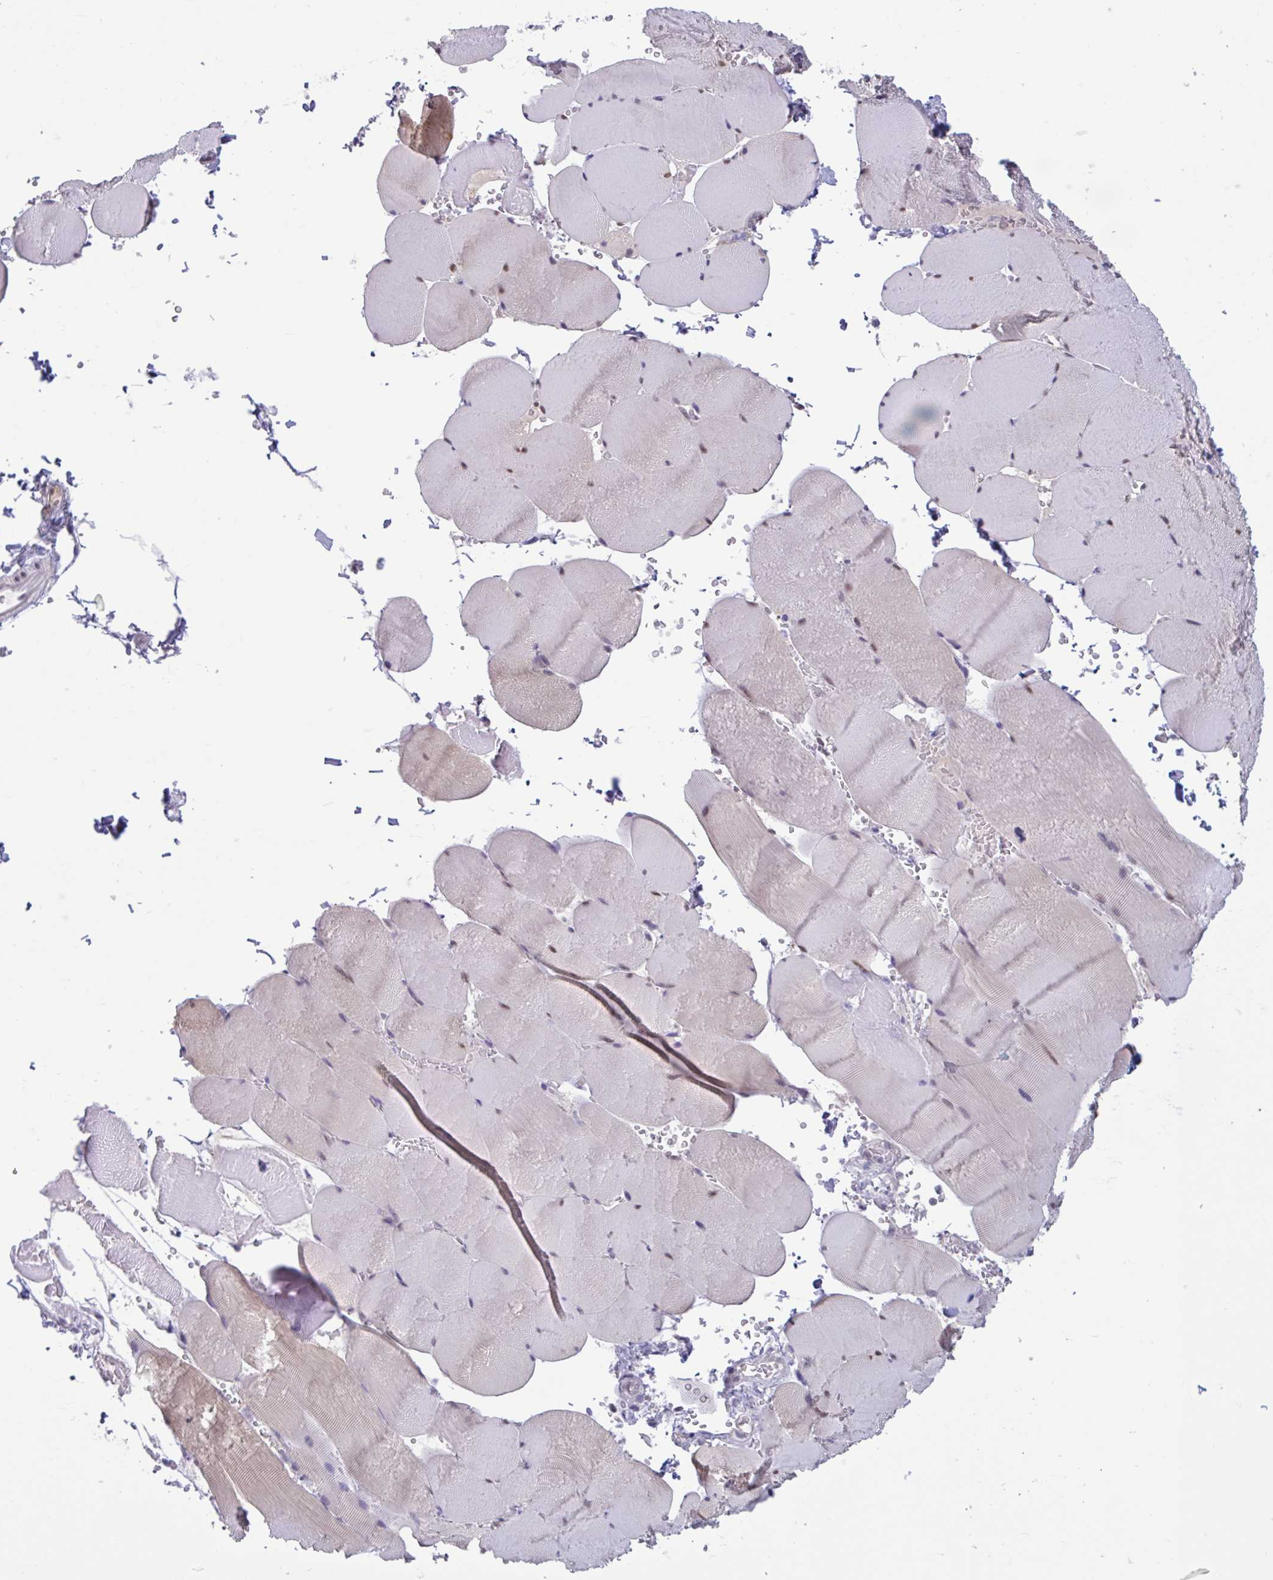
{"staining": {"intensity": "negative", "quantity": "none", "location": "none"}, "tissue": "skeletal muscle", "cell_type": "Myocytes", "image_type": "normal", "snomed": [{"axis": "morphology", "description": "Normal tissue, NOS"}, {"axis": "topography", "description": "Skeletal muscle"}, {"axis": "topography", "description": "Head-Neck"}], "caption": "Immunohistochemistry (IHC) of normal human skeletal muscle exhibits no positivity in myocytes. (Stains: DAB IHC with hematoxylin counter stain, Microscopy: brightfield microscopy at high magnification).", "gene": "RBL1", "patient": {"sex": "male", "age": 66}}